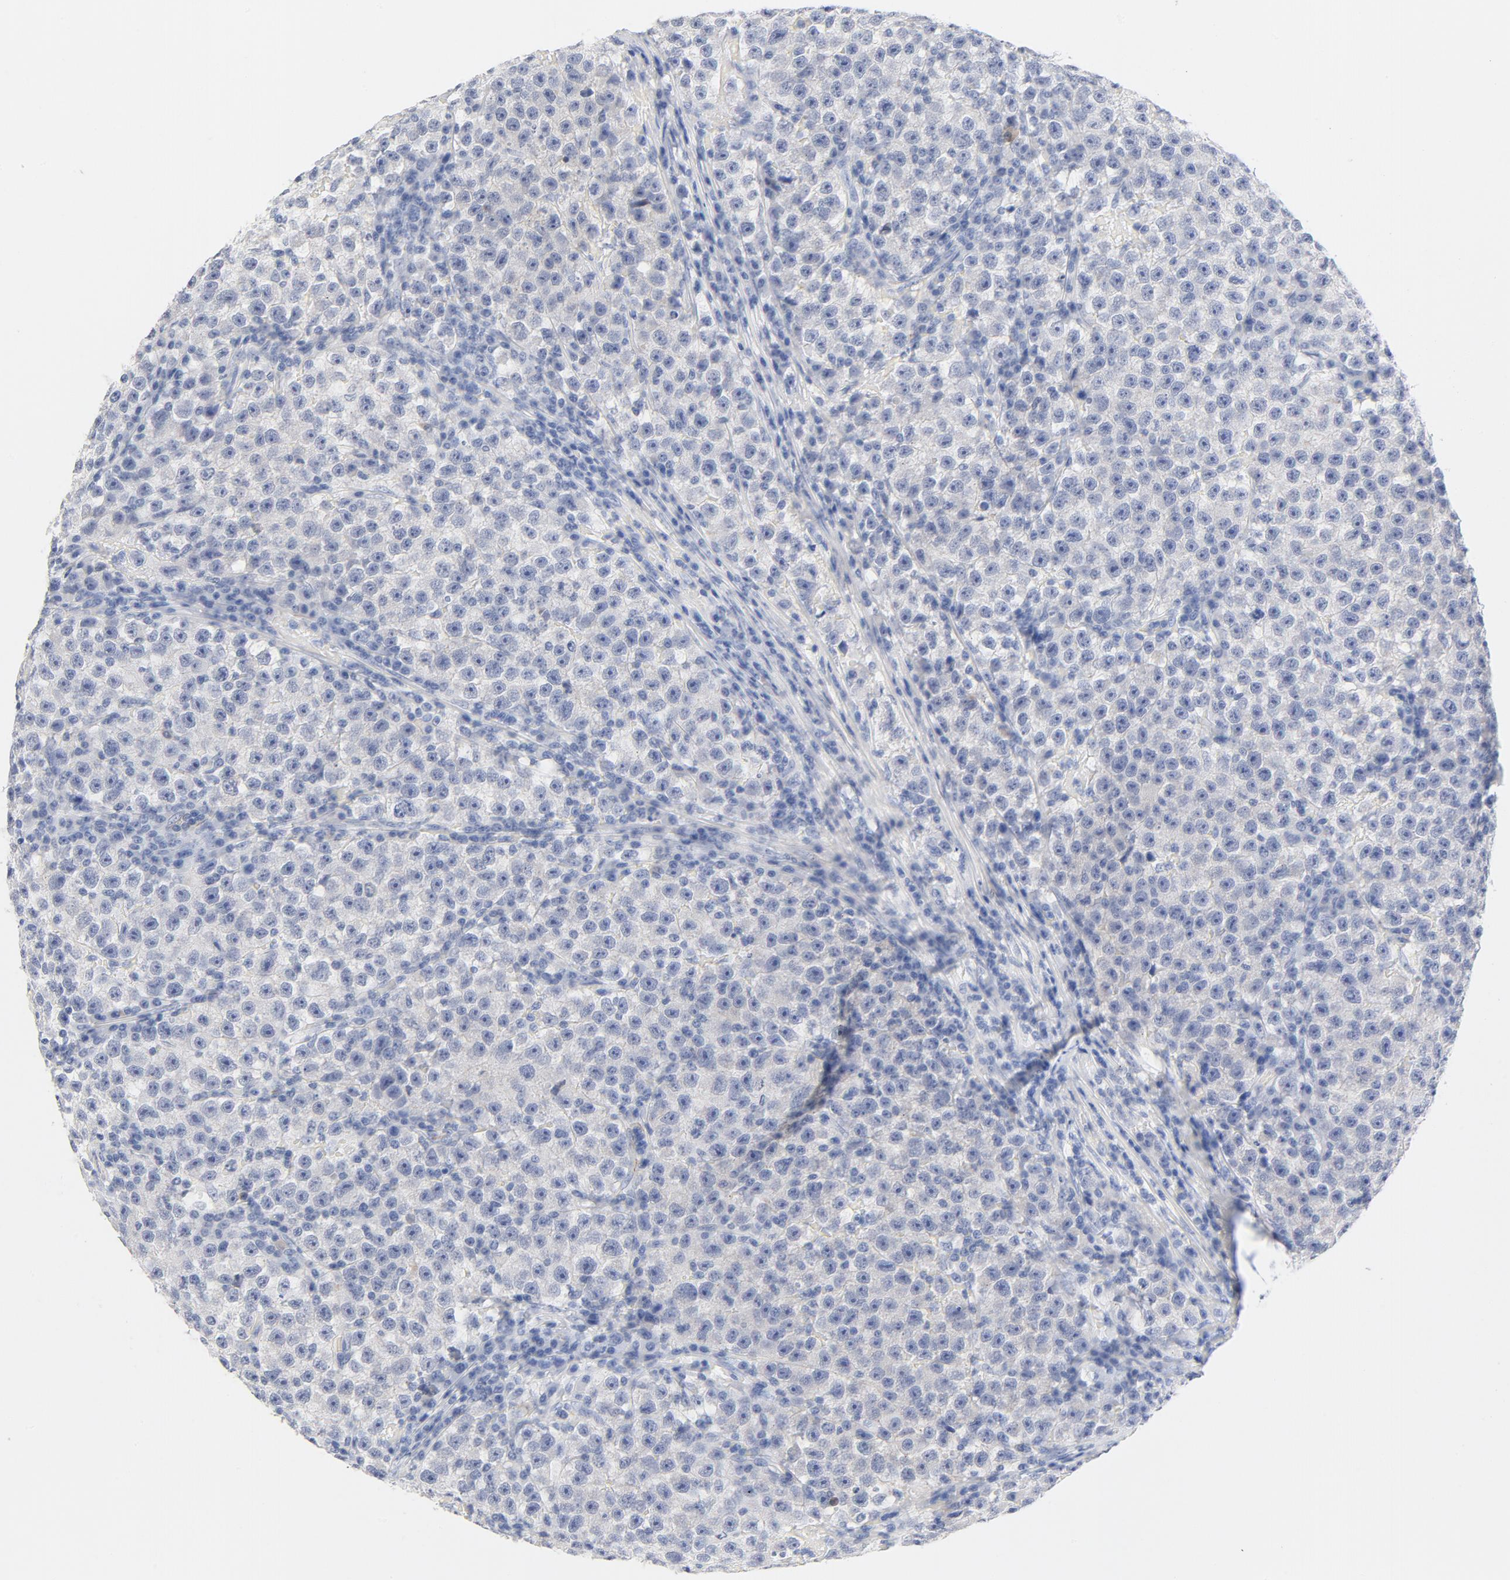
{"staining": {"intensity": "negative", "quantity": "none", "location": "none"}, "tissue": "testis cancer", "cell_type": "Tumor cells", "image_type": "cancer", "snomed": [{"axis": "morphology", "description": "Seminoma, NOS"}, {"axis": "topography", "description": "Testis"}], "caption": "An immunohistochemistry micrograph of testis seminoma is shown. There is no staining in tumor cells of testis seminoma.", "gene": "HOMER1", "patient": {"sex": "male", "age": 22}}